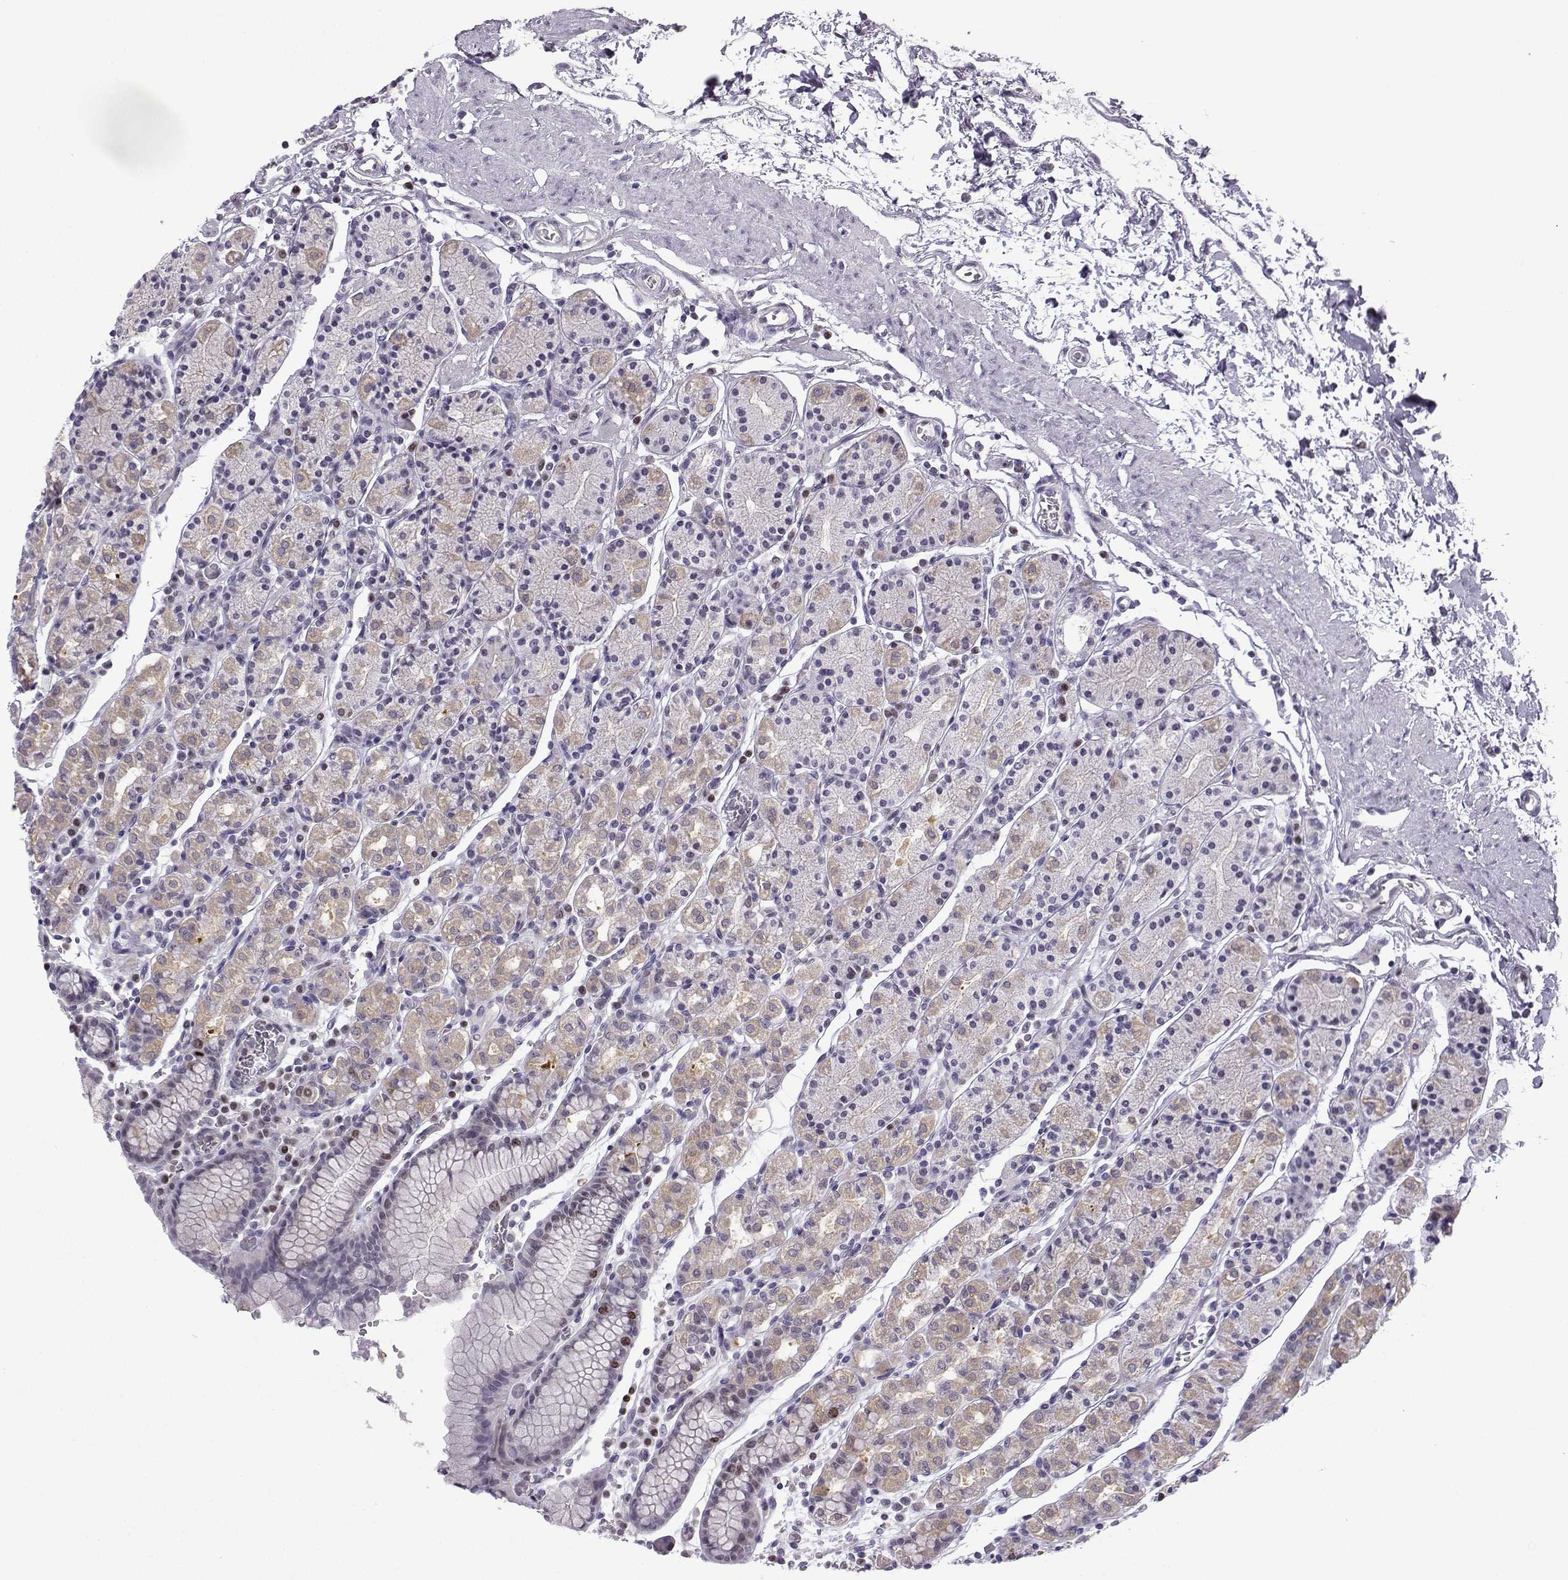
{"staining": {"intensity": "moderate", "quantity": "<25%", "location": "cytoplasmic/membranous,nuclear"}, "tissue": "stomach", "cell_type": "Glandular cells", "image_type": "normal", "snomed": [{"axis": "morphology", "description": "Normal tissue, NOS"}, {"axis": "topography", "description": "Stomach, upper"}, {"axis": "topography", "description": "Stomach"}], "caption": "Immunohistochemistry (DAB) staining of normal stomach shows moderate cytoplasmic/membranous,nuclear protein expression in approximately <25% of glandular cells. (brown staining indicates protein expression, while blue staining denotes nuclei).", "gene": "INCENP", "patient": {"sex": "male", "age": 62}}